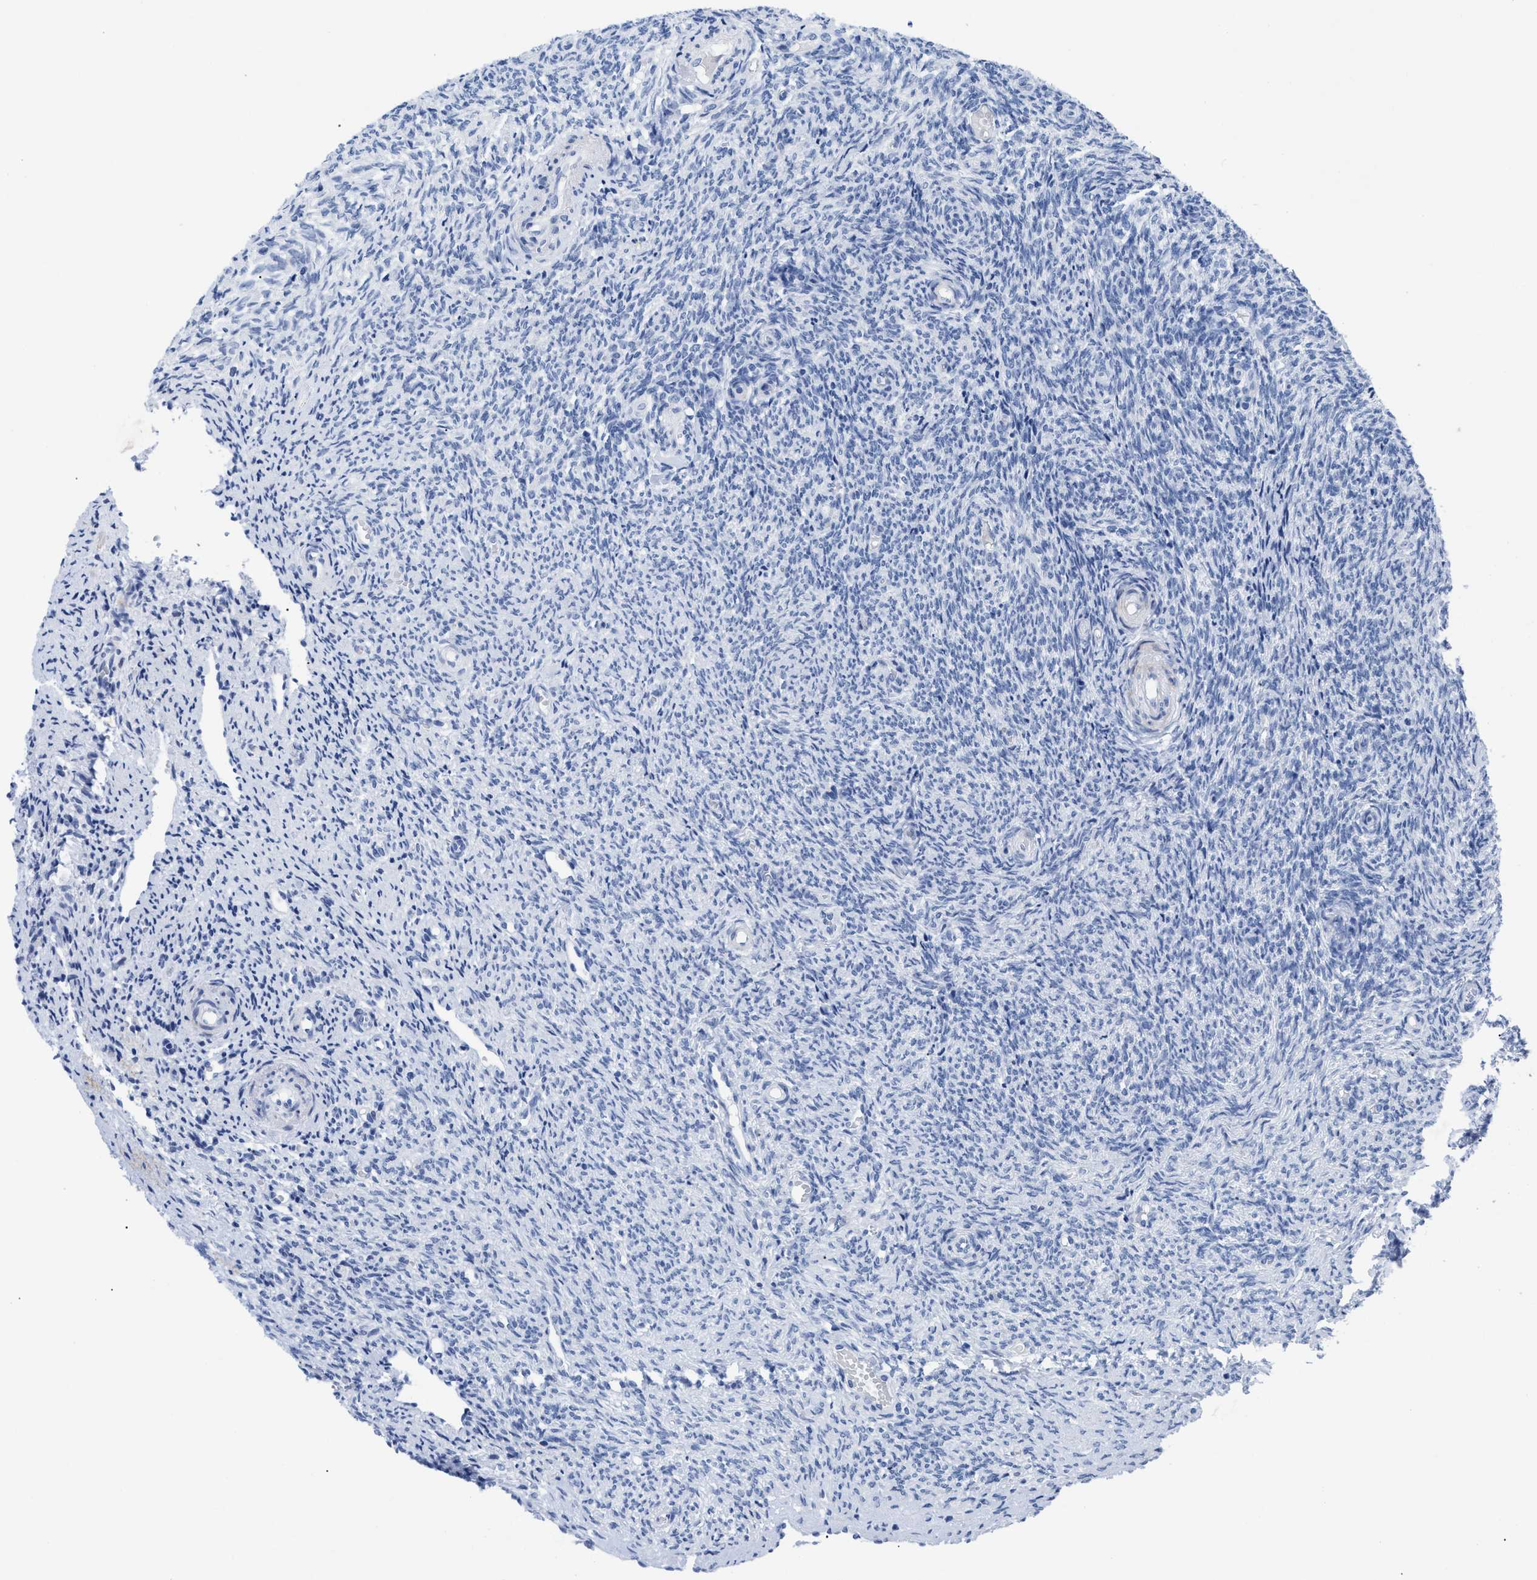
{"staining": {"intensity": "negative", "quantity": "none", "location": "none"}, "tissue": "ovary", "cell_type": "Follicle cells", "image_type": "normal", "snomed": [{"axis": "morphology", "description": "Normal tissue, NOS"}, {"axis": "topography", "description": "Ovary"}], "caption": "This is an immunohistochemistry (IHC) image of benign human ovary. There is no positivity in follicle cells.", "gene": "DUSP26", "patient": {"sex": "female", "age": 41}}